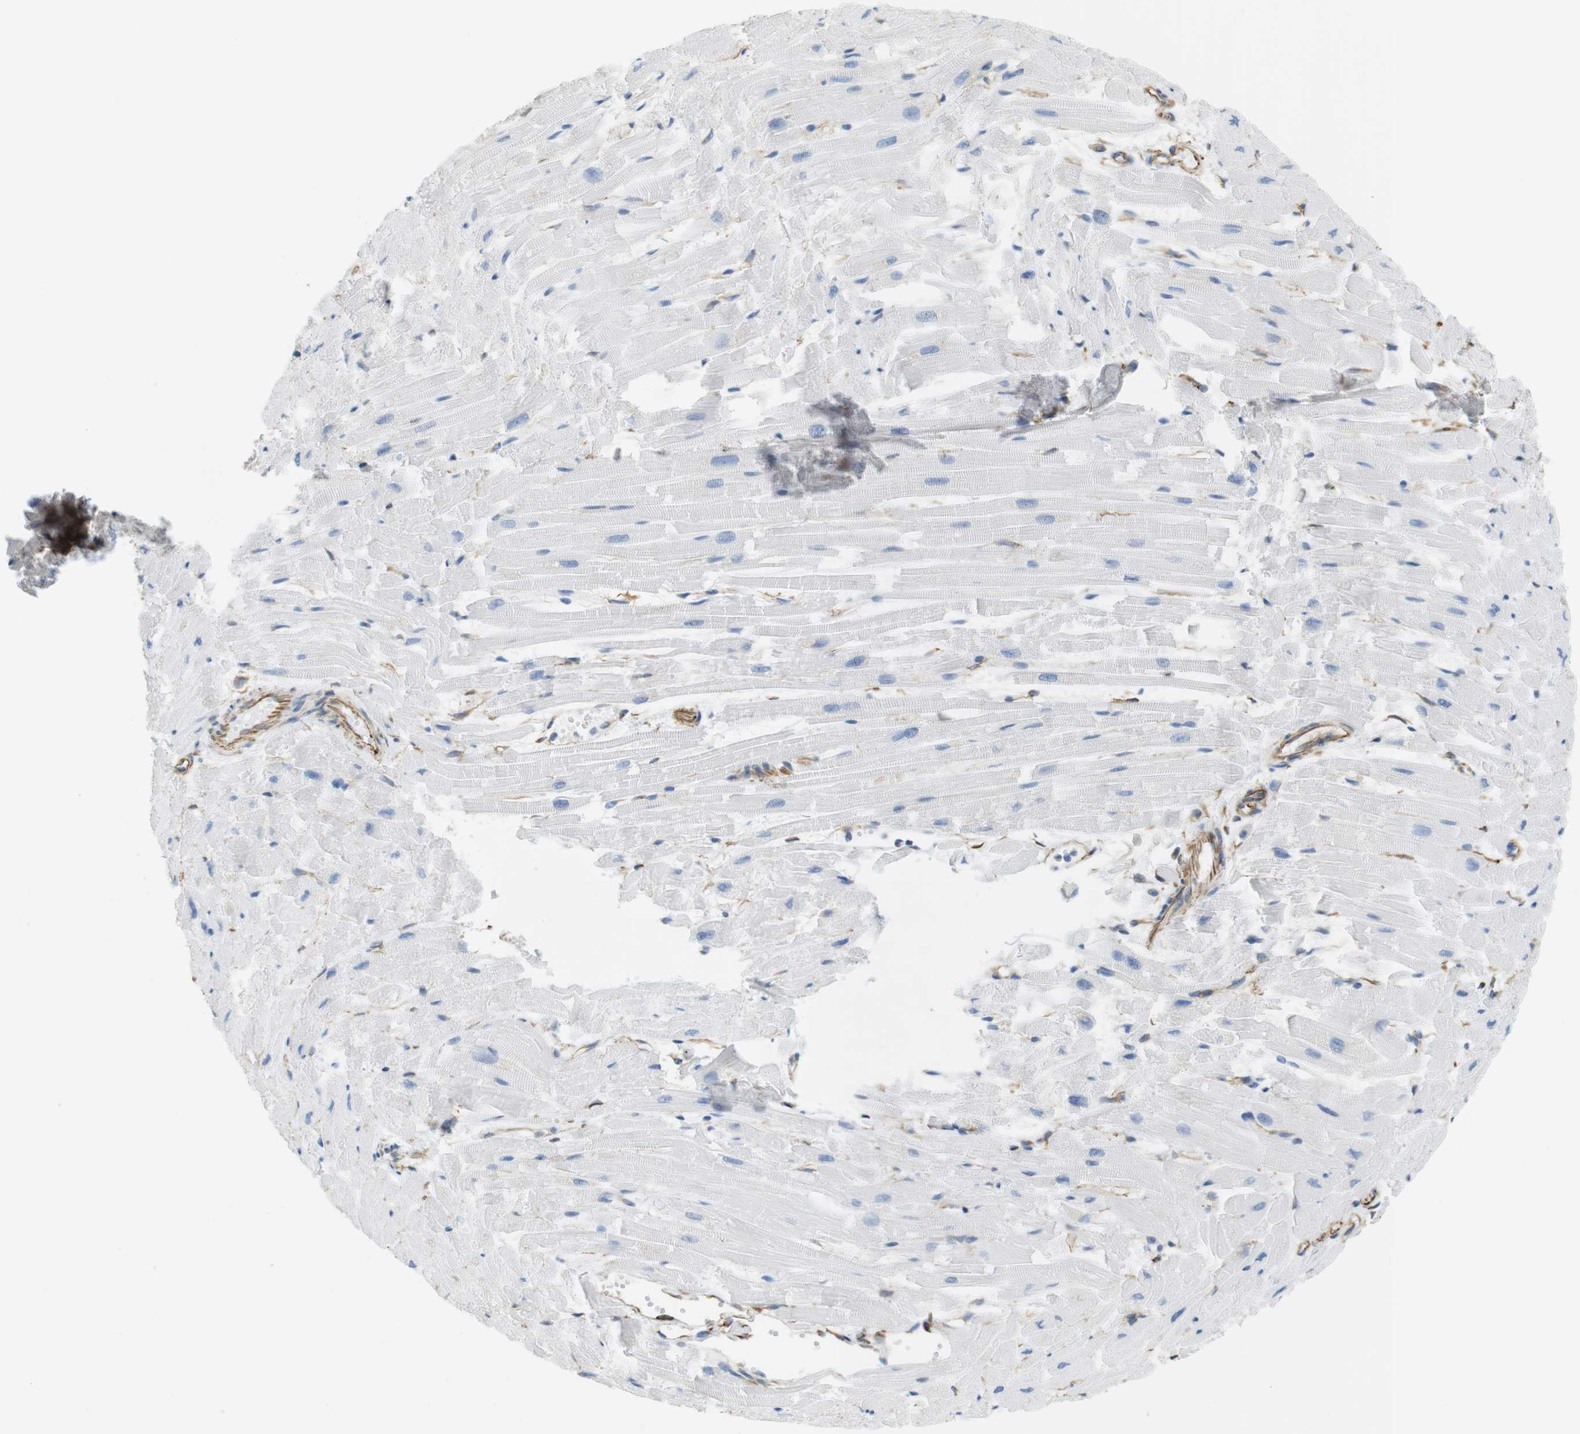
{"staining": {"intensity": "negative", "quantity": "none", "location": "none"}, "tissue": "heart muscle", "cell_type": "Cardiomyocytes", "image_type": "normal", "snomed": [{"axis": "morphology", "description": "Normal tissue, NOS"}, {"axis": "topography", "description": "Heart"}], "caption": "DAB immunohistochemical staining of unremarkable human heart muscle displays no significant positivity in cardiomyocytes. Brightfield microscopy of immunohistochemistry (IHC) stained with DAB (3,3'-diaminobenzidine) (brown) and hematoxylin (blue), captured at high magnification.", "gene": "MS4A10", "patient": {"sex": "female", "age": 19}}